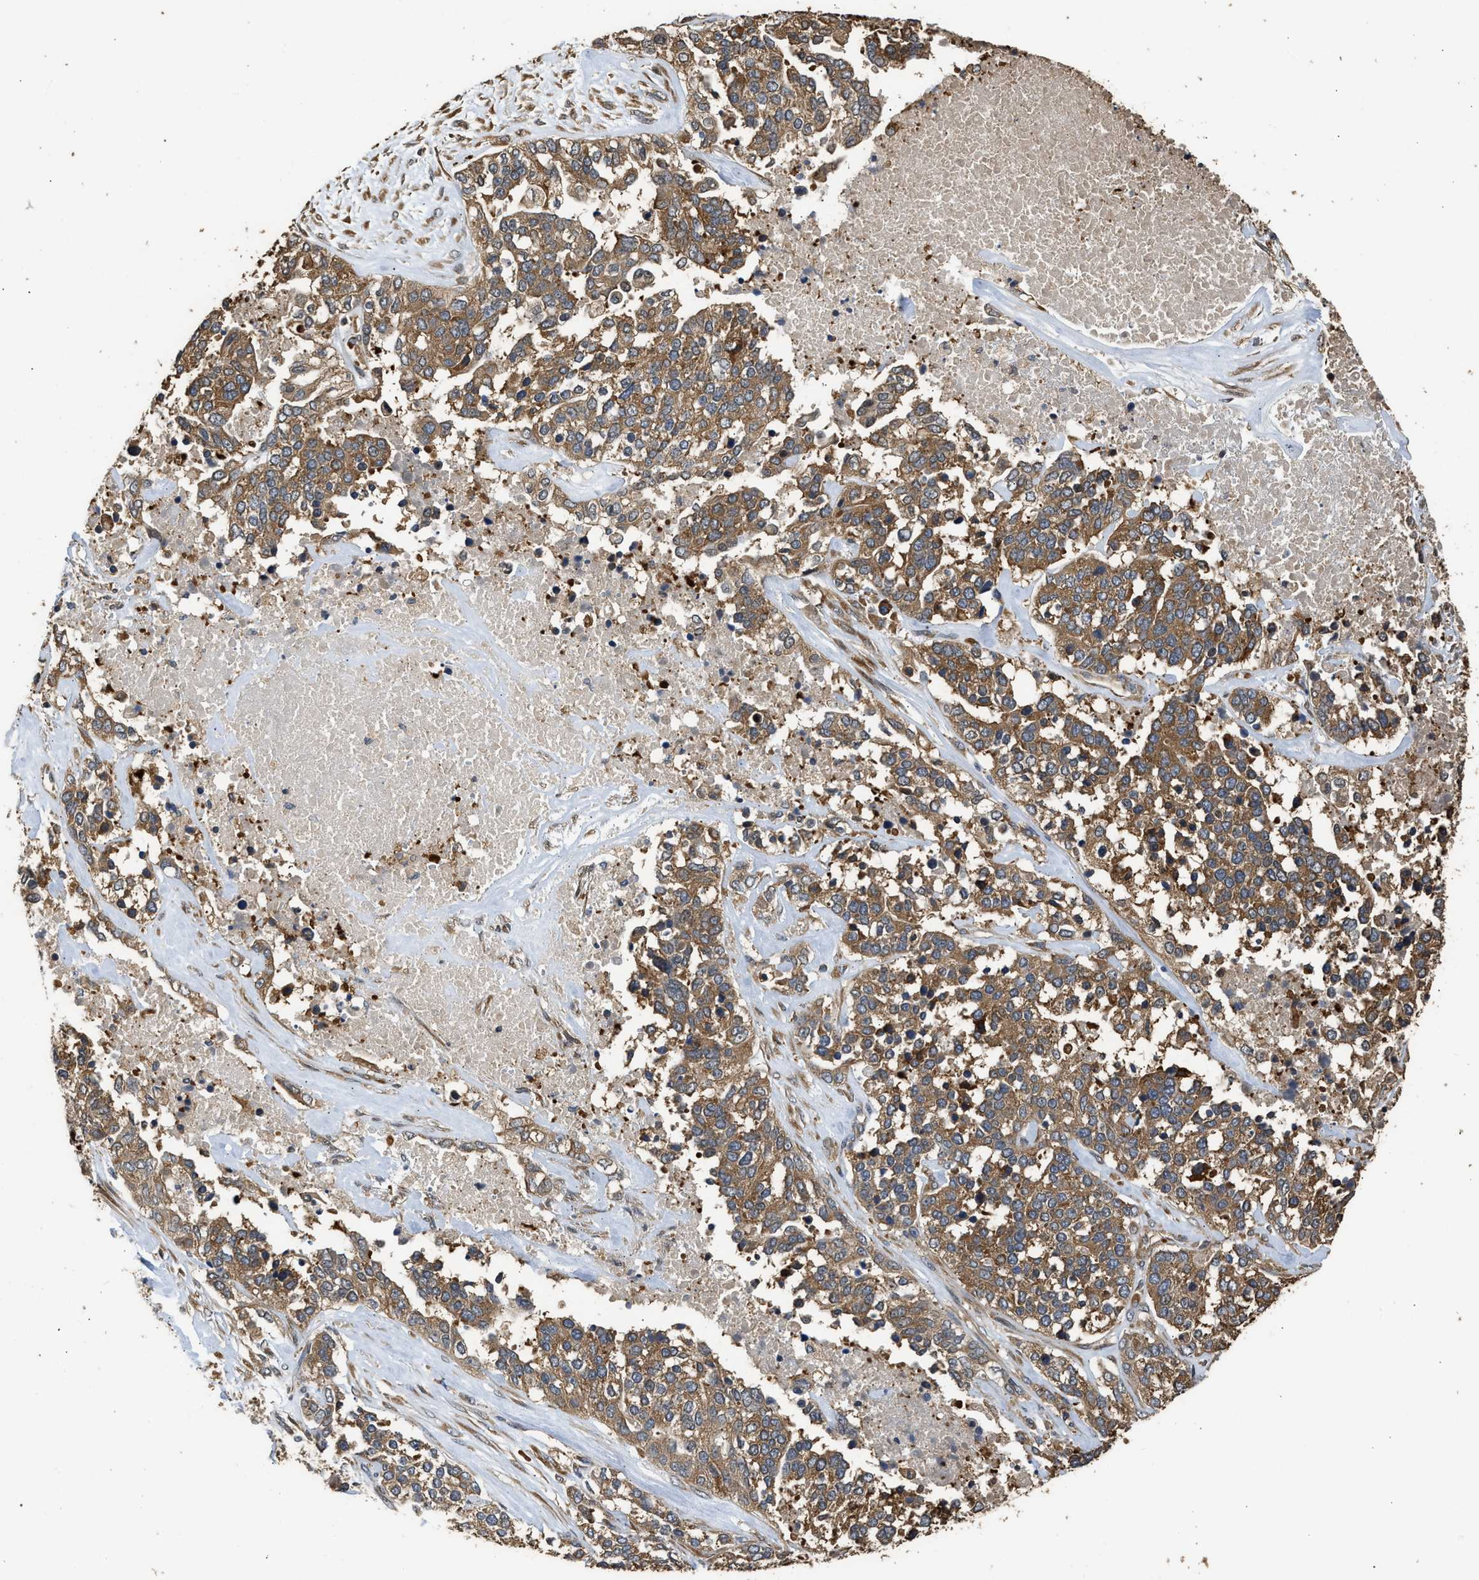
{"staining": {"intensity": "moderate", "quantity": ">75%", "location": "cytoplasmic/membranous"}, "tissue": "ovarian cancer", "cell_type": "Tumor cells", "image_type": "cancer", "snomed": [{"axis": "morphology", "description": "Cystadenocarcinoma, serous, NOS"}, {"axis": "topography", "description": "Ovary"}], "caption": "This histopathology image exhibits immunohistochemistry staining of human ovarian cancer (serous cystadenocarcinoma), with medium moderate cytoplasmic/membranous positivity in about >75% of tumor cells.", "gene": "SLC36A4", "patient": {"sex": "female", "age": 44}}